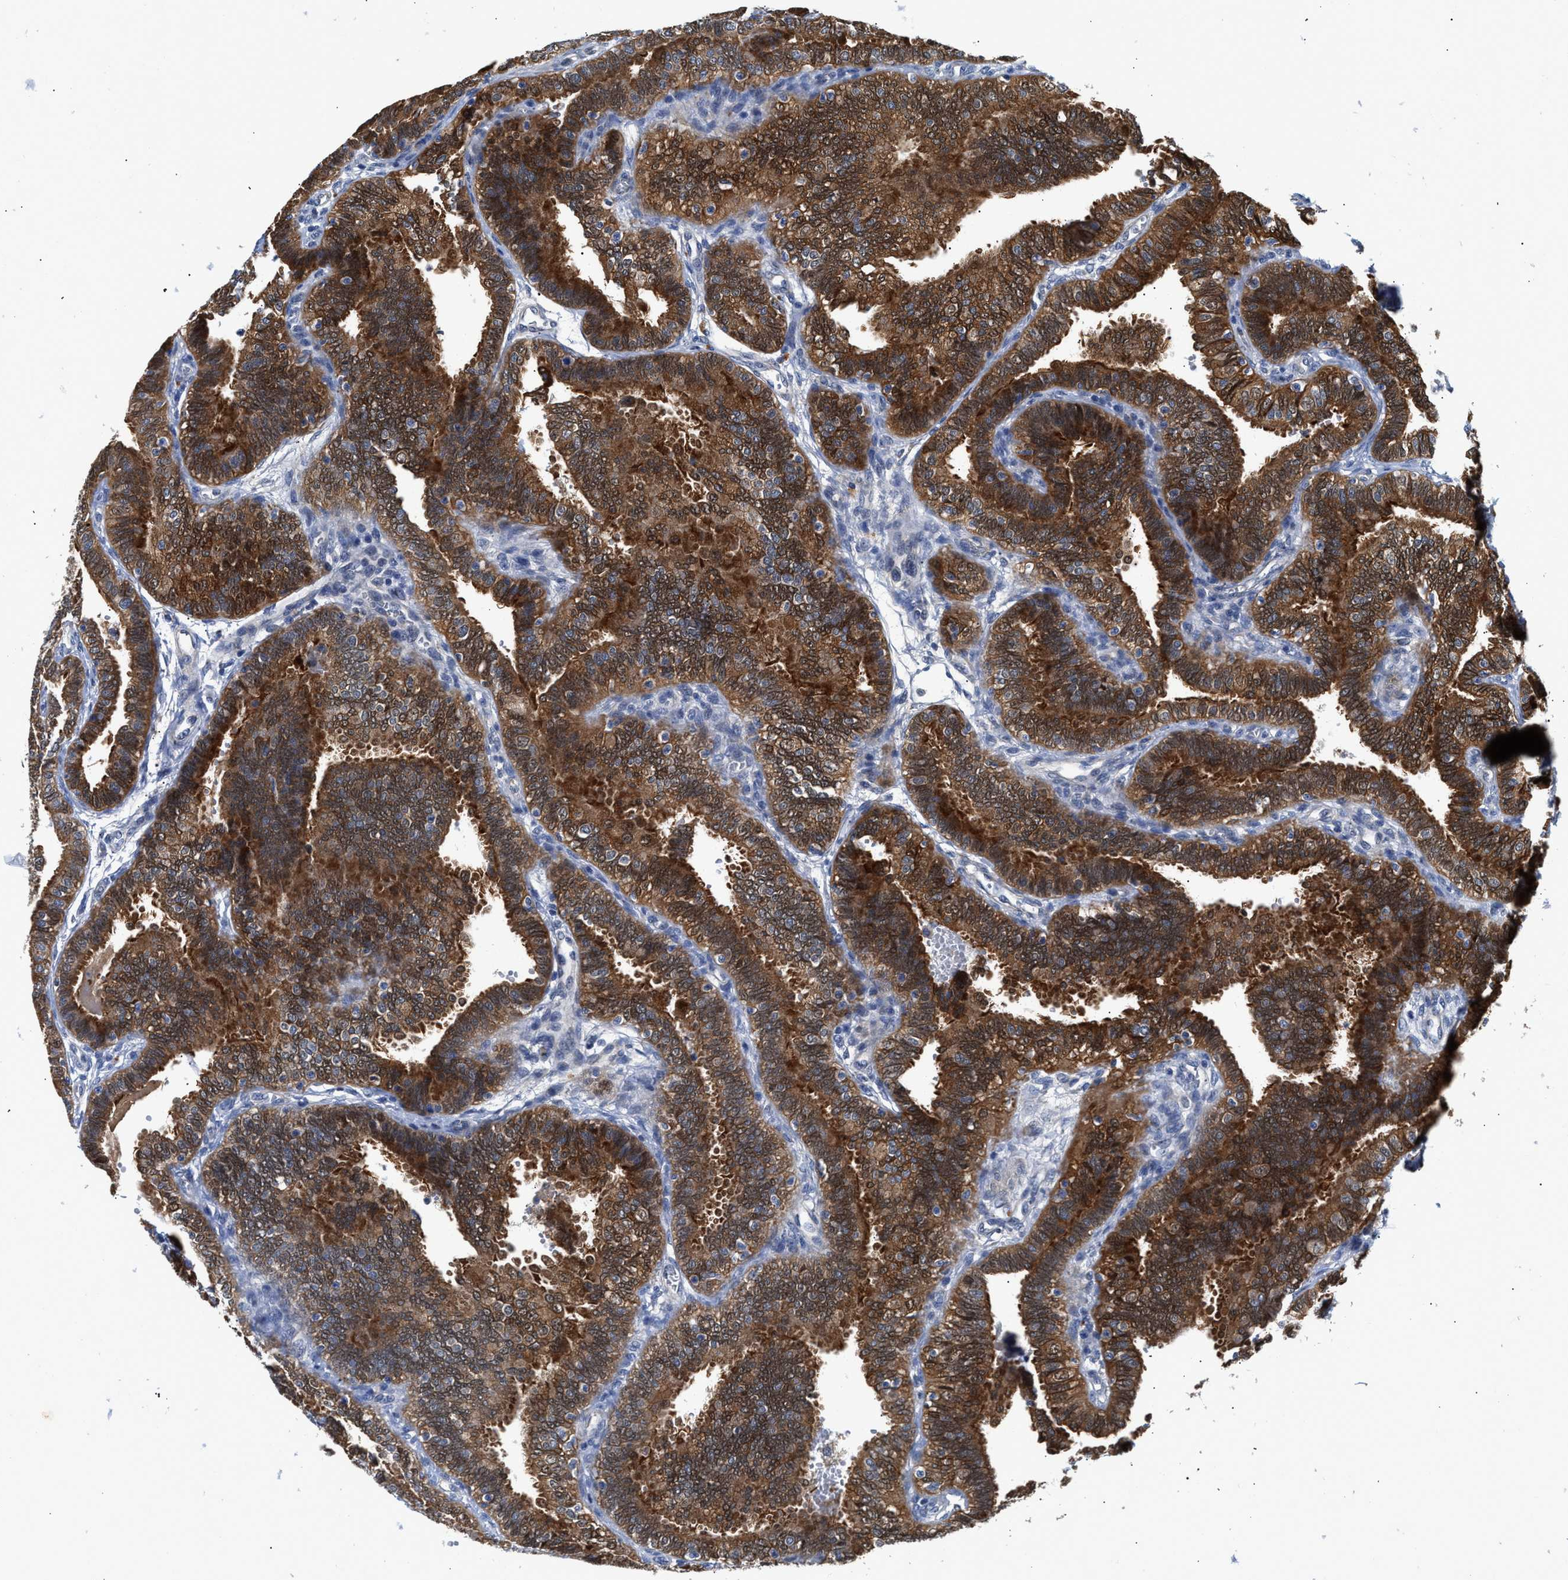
{"staining": {"intensity": "strong", "quantity": ">75%", "location": "cytoplasmic/membranous"}, "tissue": "fallopian tube", "cell_type": "Glandular cells", "image_type": "normal", "snomed": [{"axis": "morphology", "description": "Normal tissue, NOS"}, {"axis": "topography", "description": "Fallopian tube"}, {"axis": "topography", "description": "Placenta"}], "caption": "A brown stain labels strong cytoplasmic/membranous staining of a protein in glandular cells of unremarkable fallopian tube.", "gene": "CCDC146", "patient": {"sex": "female", "age": 34}}